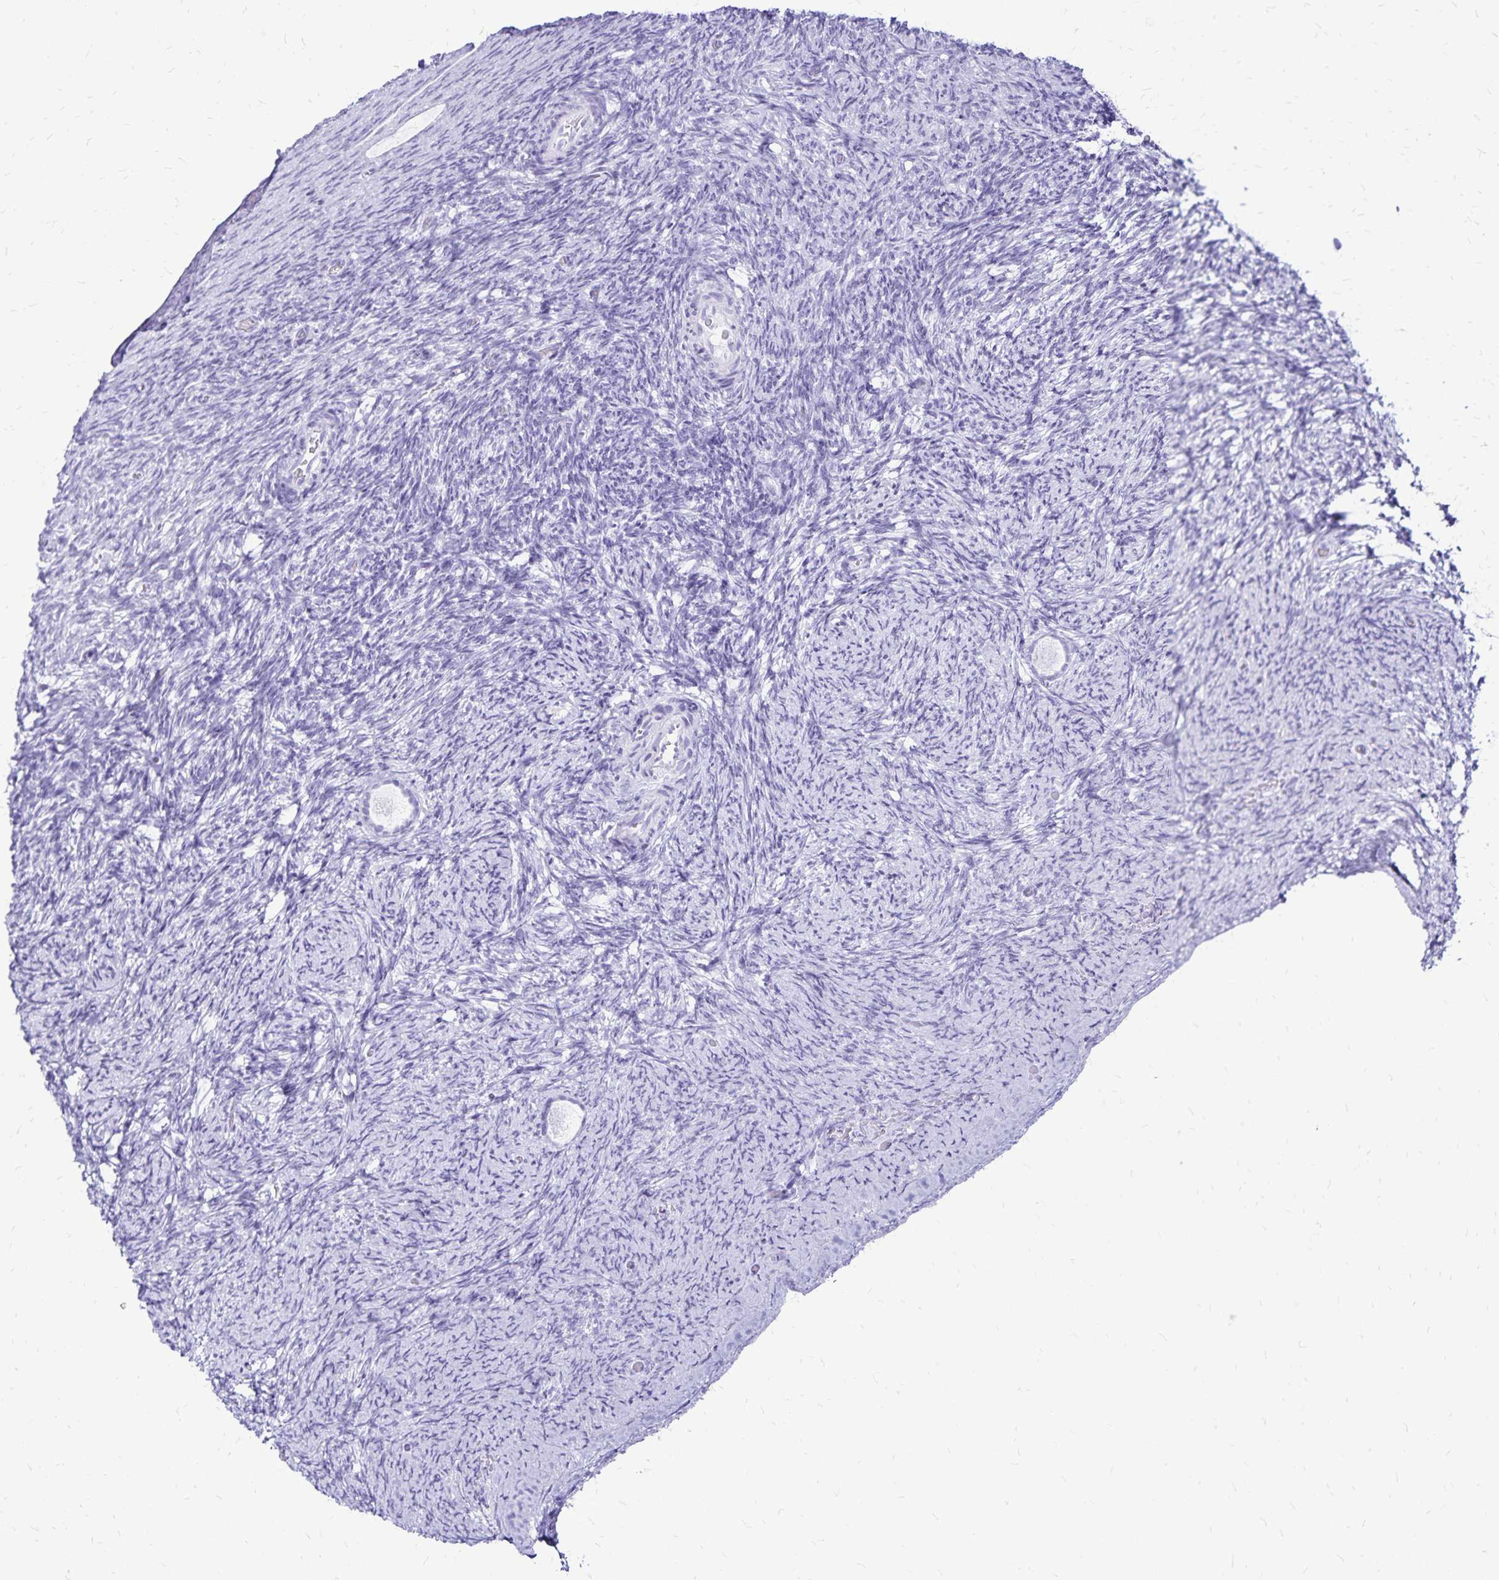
{"staining": {"intensity": "negative", "quantity": "none", "location": "none"}, "tissue": "ovary", "cell_type": "Follicle cells", "image_type": "normal", "snomed": [{"axis": "morphology", "description": "Normal tissue, NOS"}, {"axis": "topography", "description": "Ovary"}], "caption": "There is no significant staining in follicle cells of ovary. The staining was performed using DAB (3,3'-diaminobenzidine) to visualize the protein expression in brown, while the nuclei were stained in blue with hematoxylin (Magnification: 20x).", "gene": "LIN28B", "patient": {"sex": "female", "age": 34}}